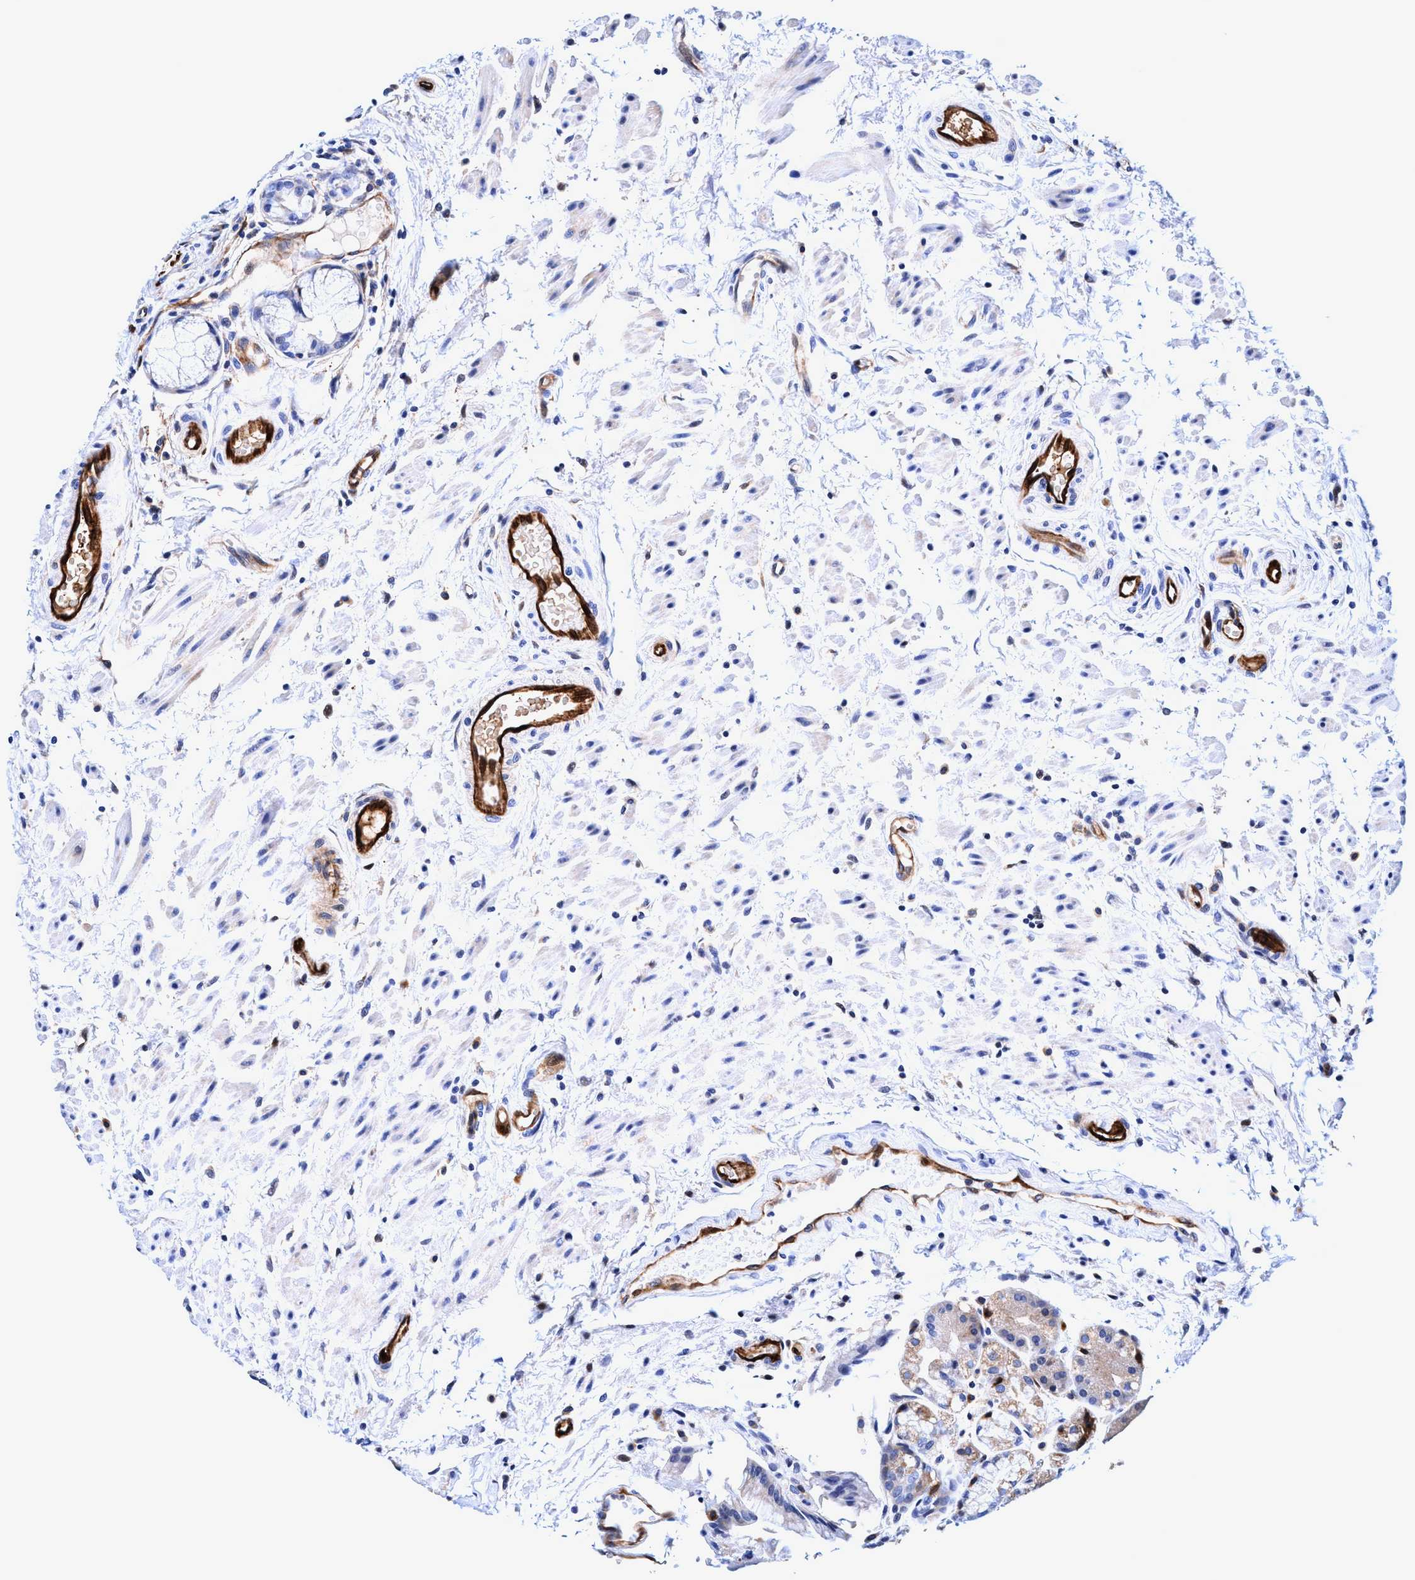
{"staining": {"intensity": "moderate", "quantity": ">75%", "location": "cytoplasmic/membranous"}, "tissue": "stomach", "cell_type": "Glandular cells", "image_type": "normal", "snomed": [{"axis": "morphology", "description": "Normal tissue, NOS"}, {"axis": "topography", "description": "Stomach, upper"}], "caption": "Immunohistochemical staining of unremarkable stomach shows >75% levels of moderate cytoplasmic/membranous protein expression in about >75% of glandular cells. (Stains: DAB in brown, nuclei in blue, Microscopy: brightfield microscopy at high magnification).", "gene": "UBALD2", "patient": {"sex": "male", "age": 72}}